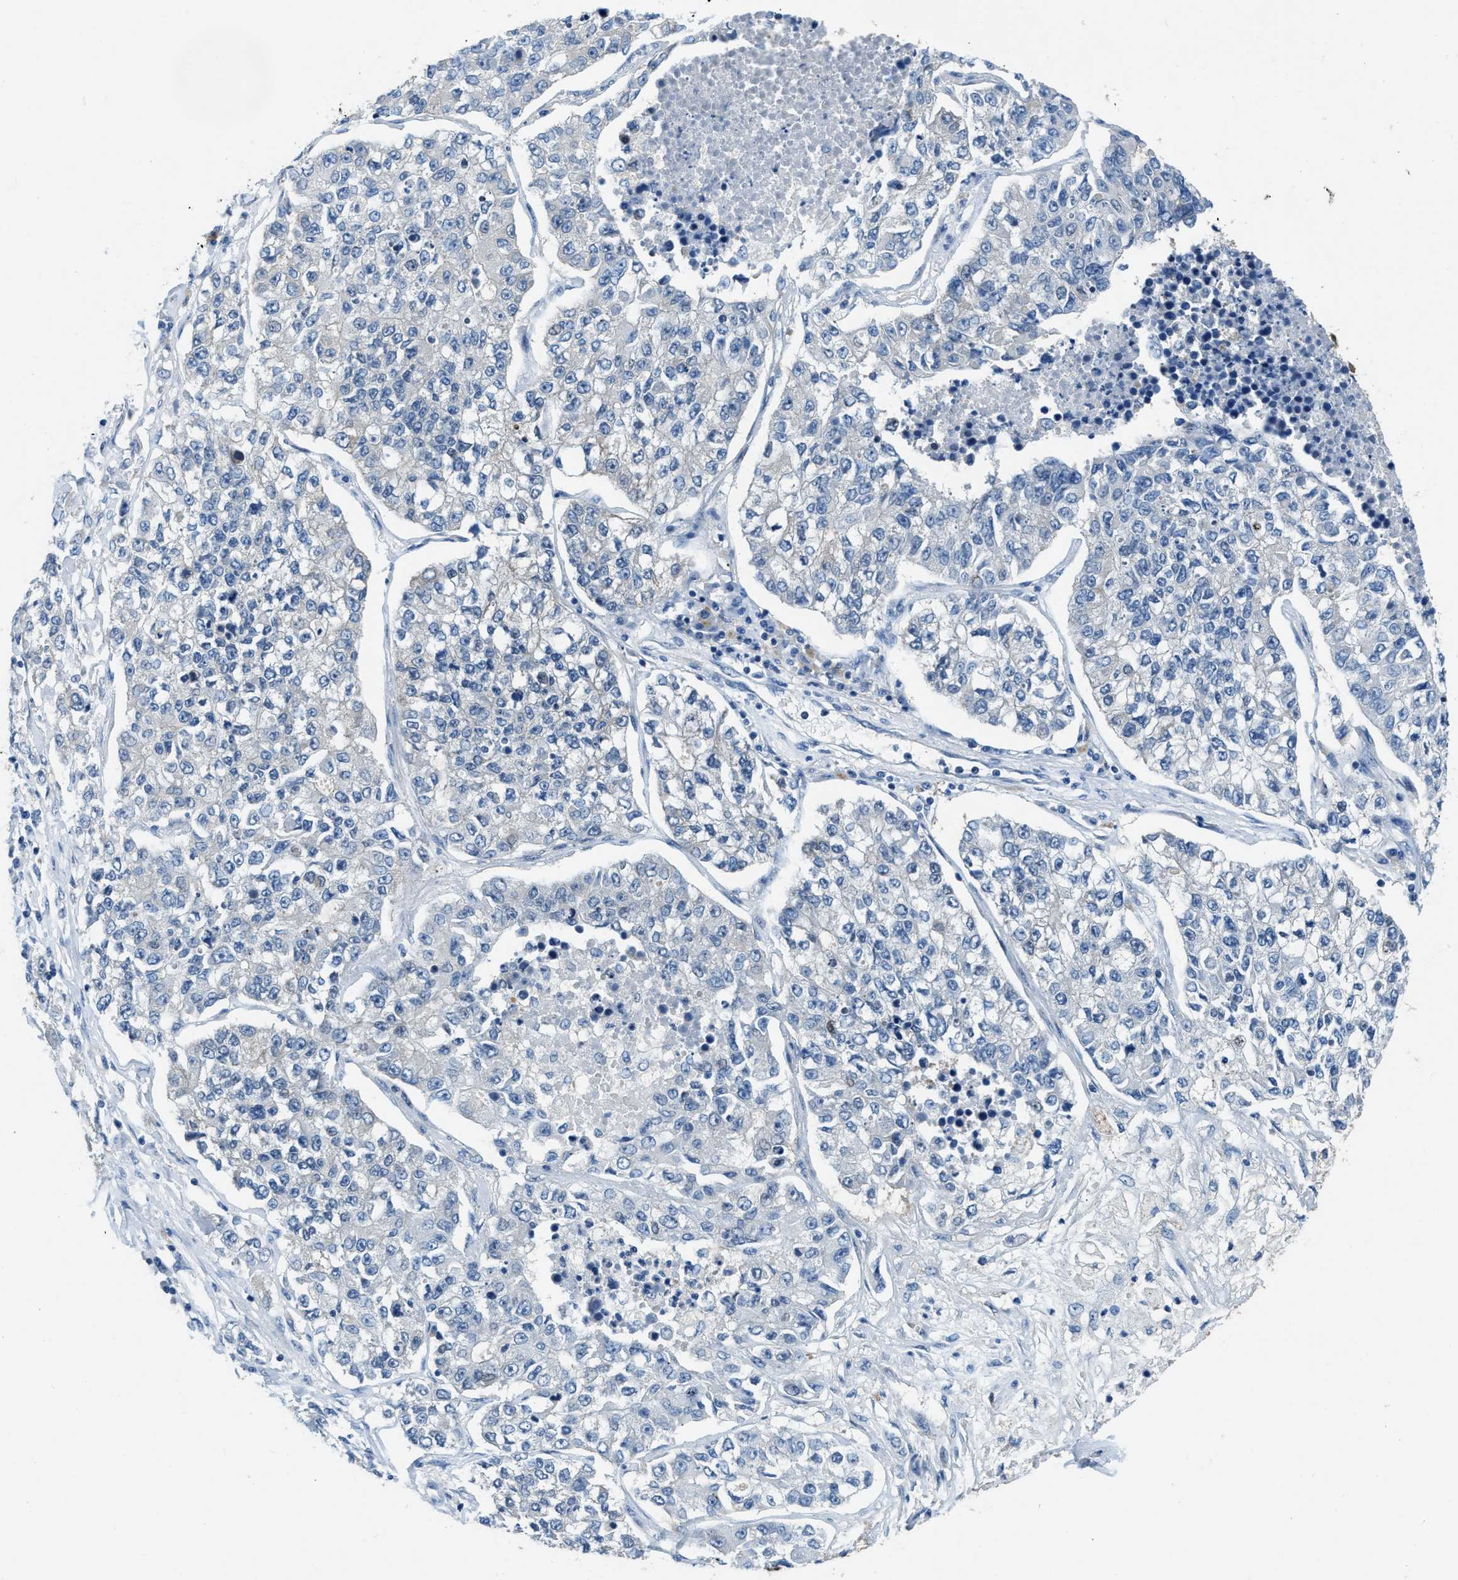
{"staining": {"intensity": "negative", "quantity": "none", "location": "none"}, "tissue": "lung cancer", "cell_type": "Tumor cells", "image_type": "cancer", "snomed": [{"axis": "morphology", "description": "Adenocarcinoma, NOS"}, {"axis": "topography", "description": "Lung"}], "caption": "High power microscopy image of an immunohistochemistry (IHC) micrograph of lung adenocarcinoma, revealing no significant expression in tumor cells.", "gene": "PFKP", "patient": {"sex": "male", "age": 49}}